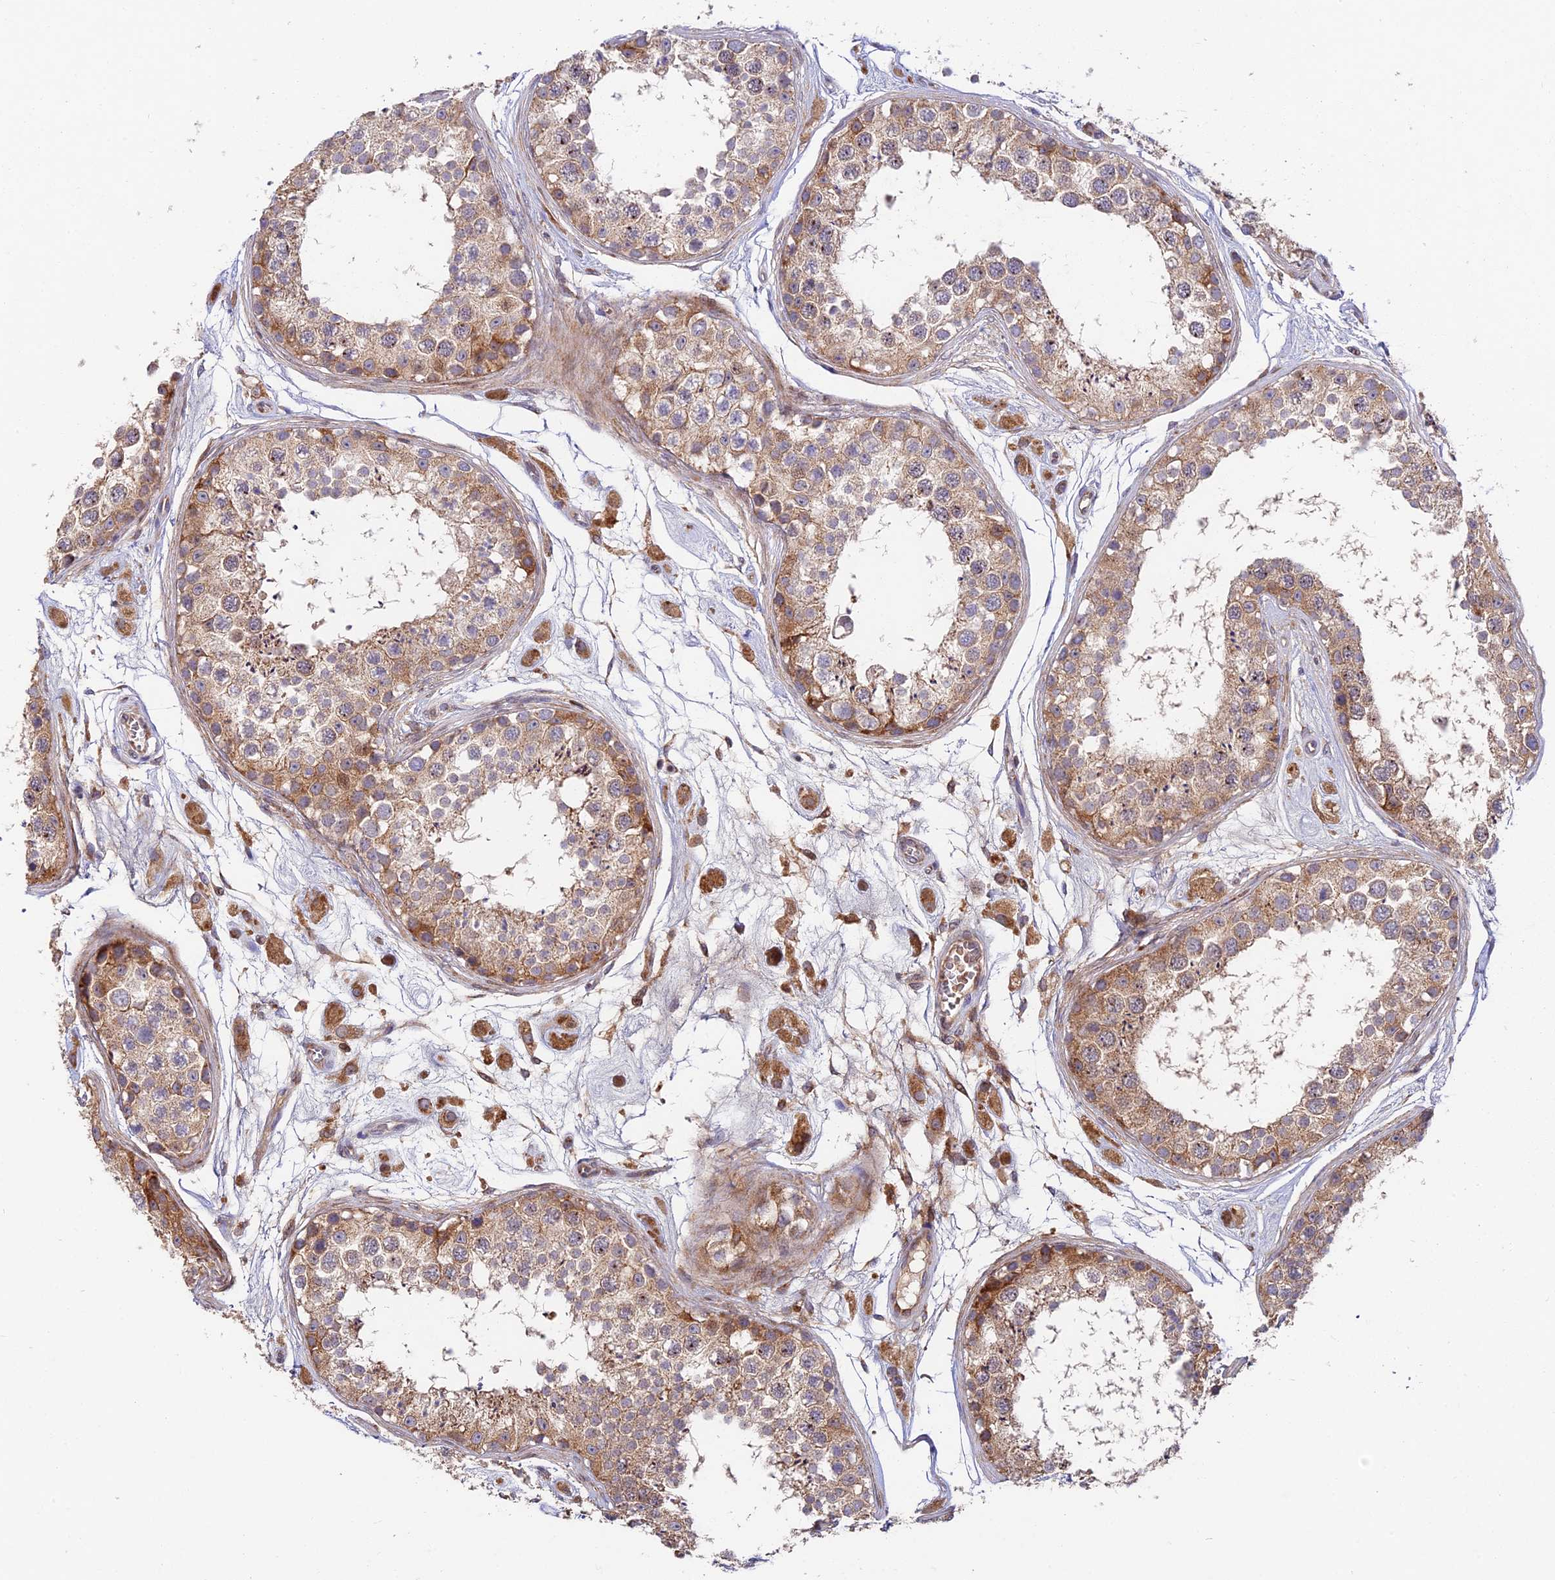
{"staining": {"intensity": "moderate", "quantity": "25%-75%", "location": "cytoplasmic/membranous"}, "tissue": "testis", "cell_type": "Cells in seminiferous ducts", "image_type": "normal", "snomed": [{"axis": "morphology", "description": "Normal tissue, NOS"}, {"axis": "topography", "description": "Testis"}], "caption": "Immunohistochemical staining of normal human testis shows 25%-75% levels of moderate cytoplasmic/membranous protein staining in about 25%-75% of cells in seminiferous ducts.", "gene": "FUOM", "patient": {"sex": "male", "age": 25}}